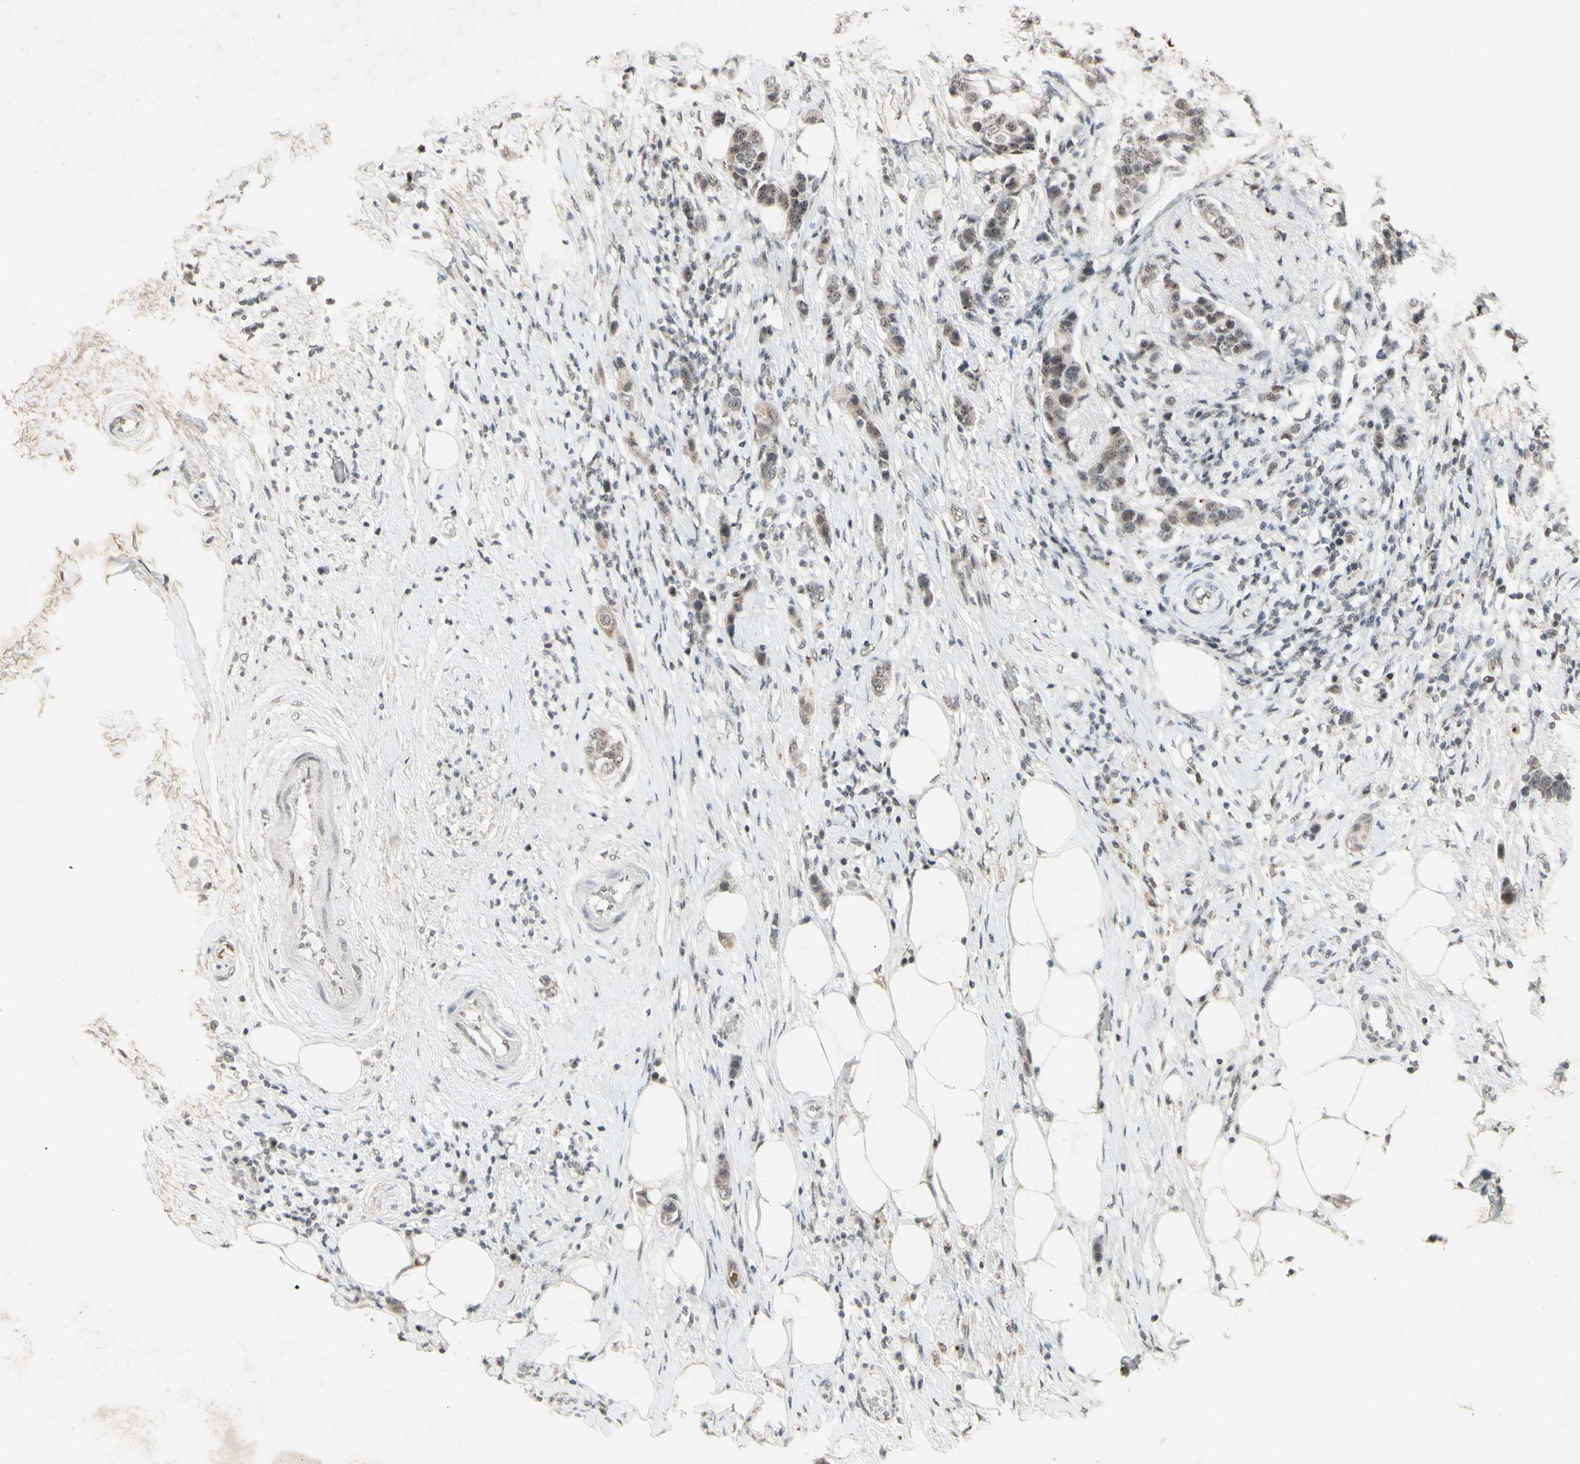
{"staining": {"intensity": "weak", "quantity": "<25%", "location": "nuclear"}, "tissue": "breast cancer", "cell_type": "Tumor cells", "image_type": "cancer", "snomed": [{"axis": "morphology", "description": "Normal tissue, NOS"}, {"axis": "morphology", "description": "Duct carcinoma"}, {"axis": "topography", "description": "Breast"}], "caption": "A photomicrograph of invasive ductal carcinoma (breast) stained for a protein demonstrates no brown staining in tumor cells.", "gene": "CENPB", "patient": {"sex": "female", "age": 50}}